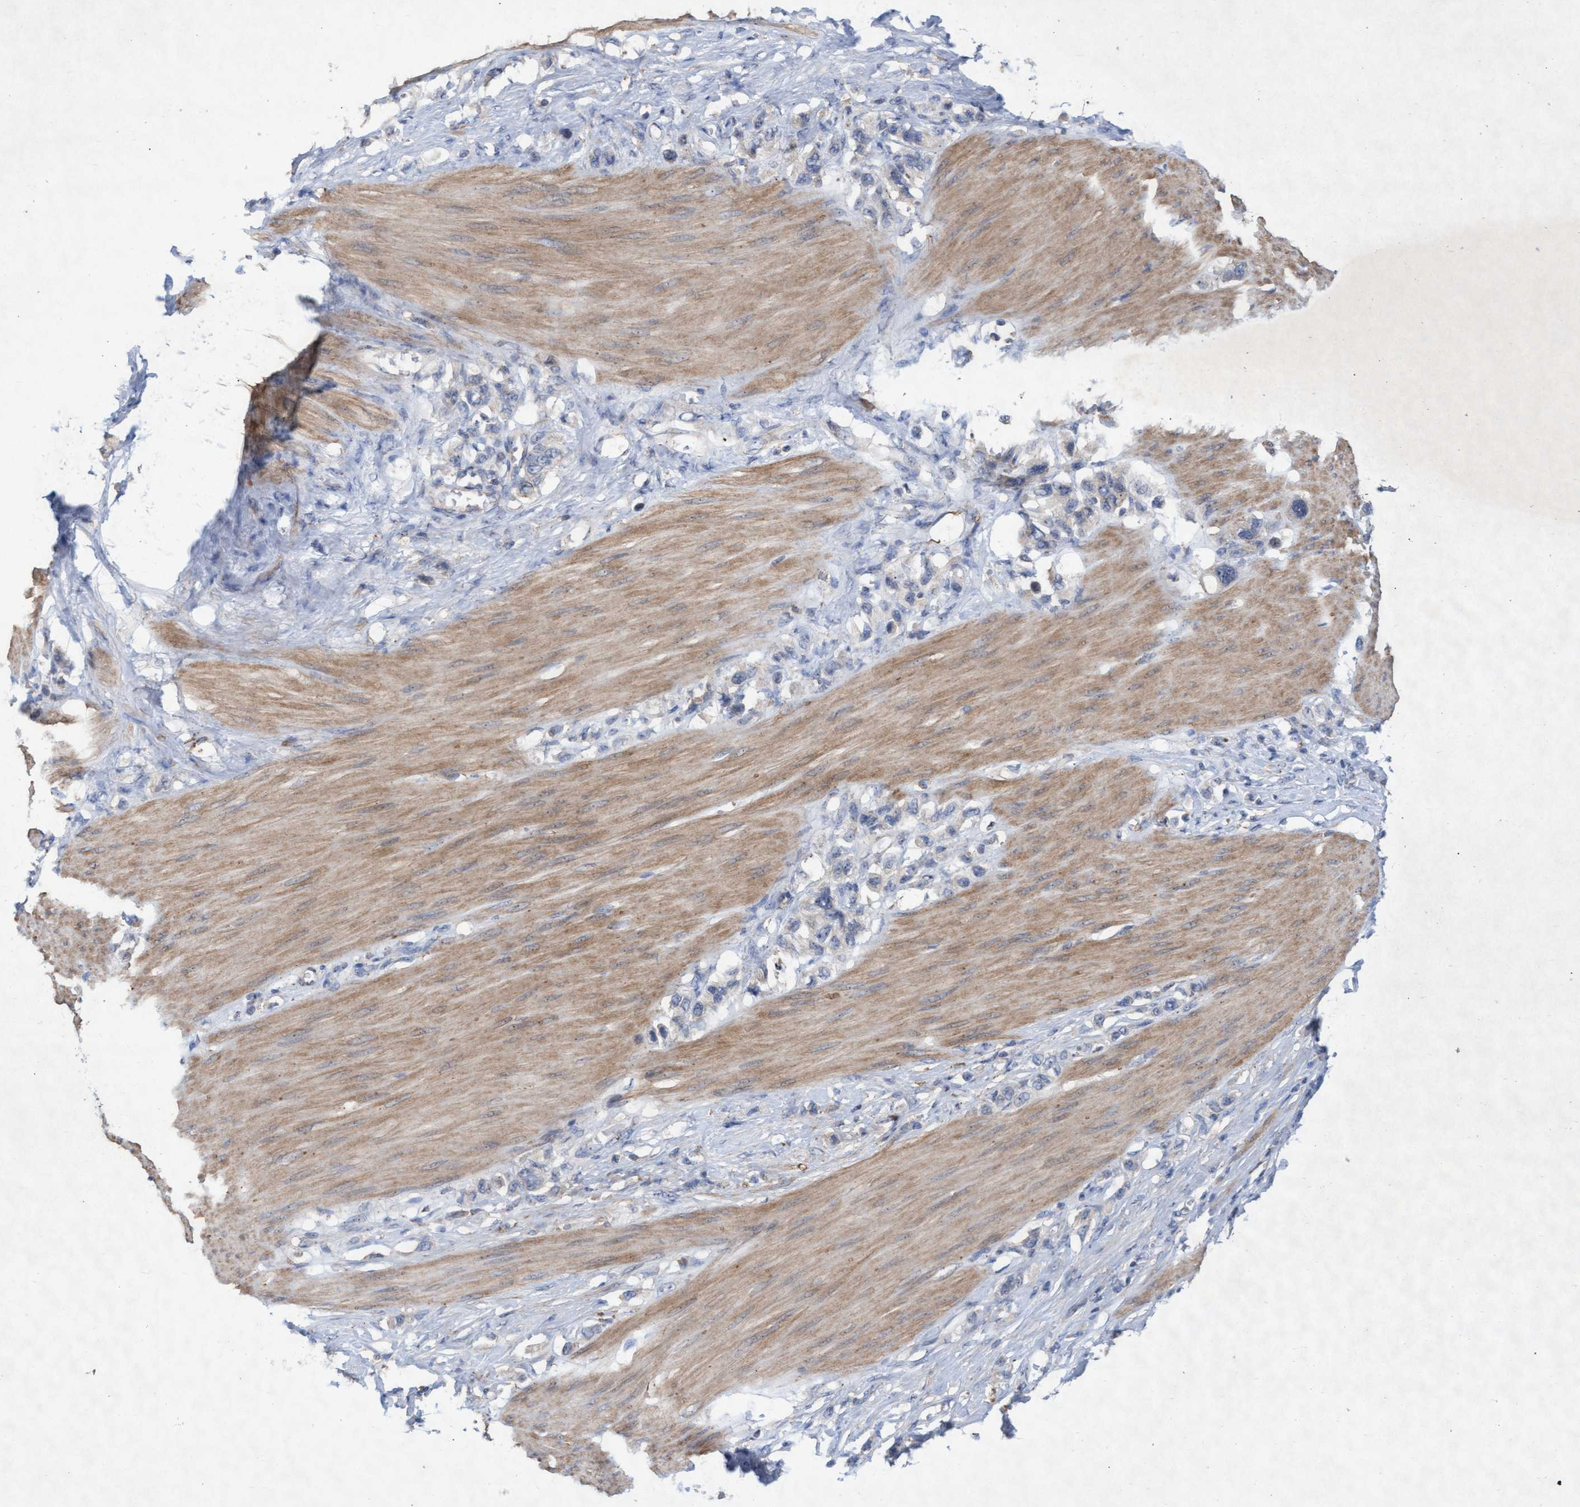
{"staining": {"intensity": "negative", "quantity": "none", "location": "none"}, "tissue": "stomach cancer", "cell_type": "Tumor cells", "image_type": "cancer", "snomed": [{"axis": "morphology", "description": "Adenocarcinoma, NOS"}, {"axis": "topography", "description": "Stomach"}], "caption": "Stomach adenocarcinoma was stained to show a protein in brown. There is no significant staining in tumor cells.", "gene": "ABCF2", "patient": {"sex": "female", "age": 65}}